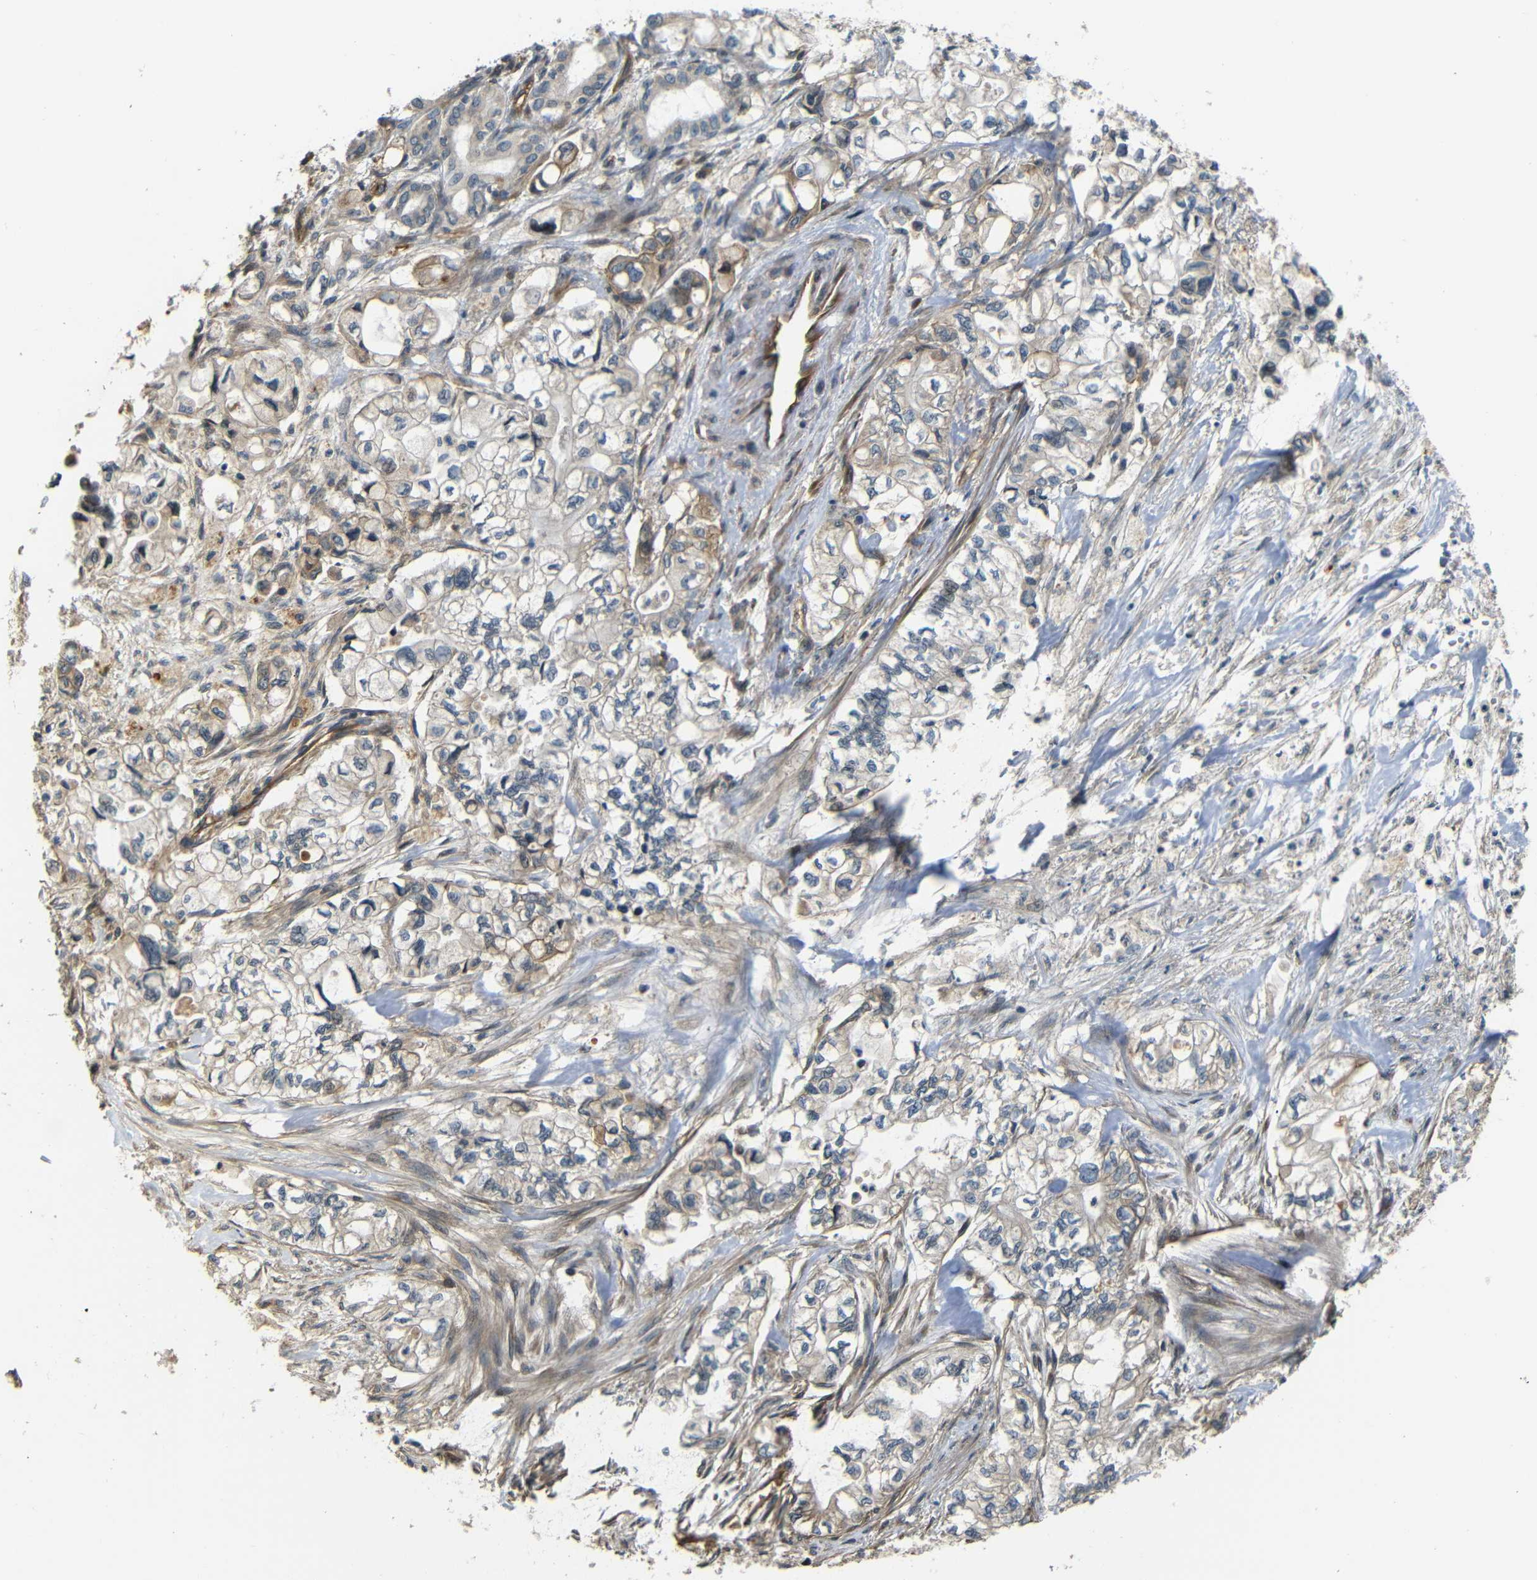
{"staining": {"intensity": "weak", "quantity": "25%-75%", "location": "cytoplasmic/membranous"}, "tissue": "pancreatic cancer", "cell_type": "Tumor cells", "image_type": "cancer", "snomed": [{"axis": "morphology", "description": "Adenocarcinoma, NOS"}, {"axis": "topography", "description": "Pancreas"}], "caption": "A low amount of weak cytoplasmic/membranous positivity is appreciated in approximately 25%-75% of tumor cells in pancreatic cancer tissue.", "gene": "RELL1", "patient": {"sex": "male", "age": 79}}